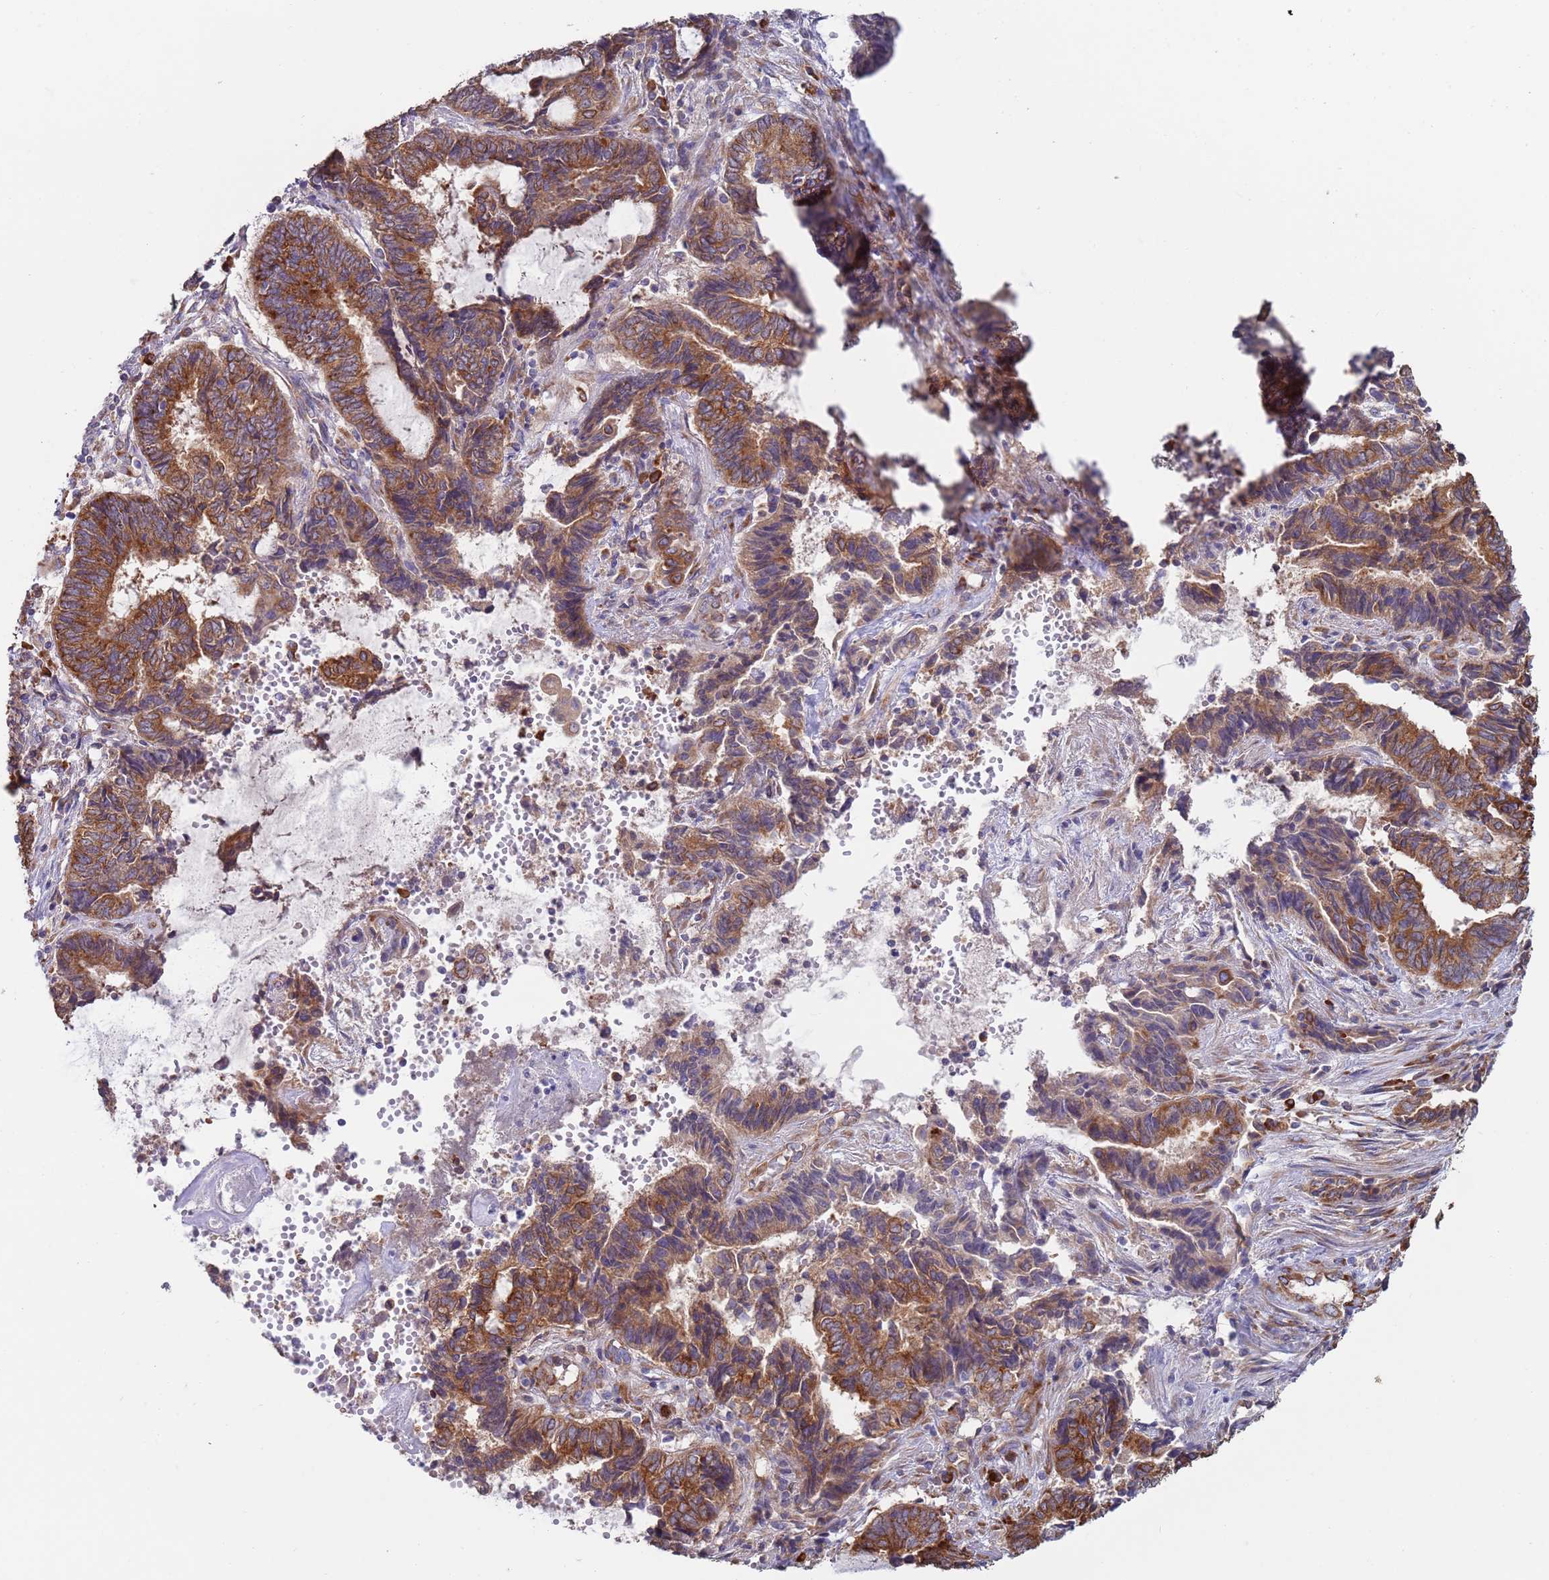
{"staining": {"intensity": "strong", "quantity": ">75%", "location": "cytoplasmic/membranous"}, "tissue": "endometrial cancer", "cell_type": "Tumor cells", "image_type": "cancer", "snomed": [{"axis": "morphology", "description": "Adenocarcinoma, NOS"}, {"axis": "topography", "description": "Uterus"}, {"axis": "topography", "description": "Endometrium"}], "caption": "DAB immunohistochemical staining of endometrial cancer exhibits strong cytoplasmic/membranous protein staining in about >75% of tumor cells. The staining was performed using DAB, with brown indicating positive protein expression. Nuclei are stained blue with hematoxylin.", "gene": "ZNF844", "patient": {"sex": "female", "age": 70}}